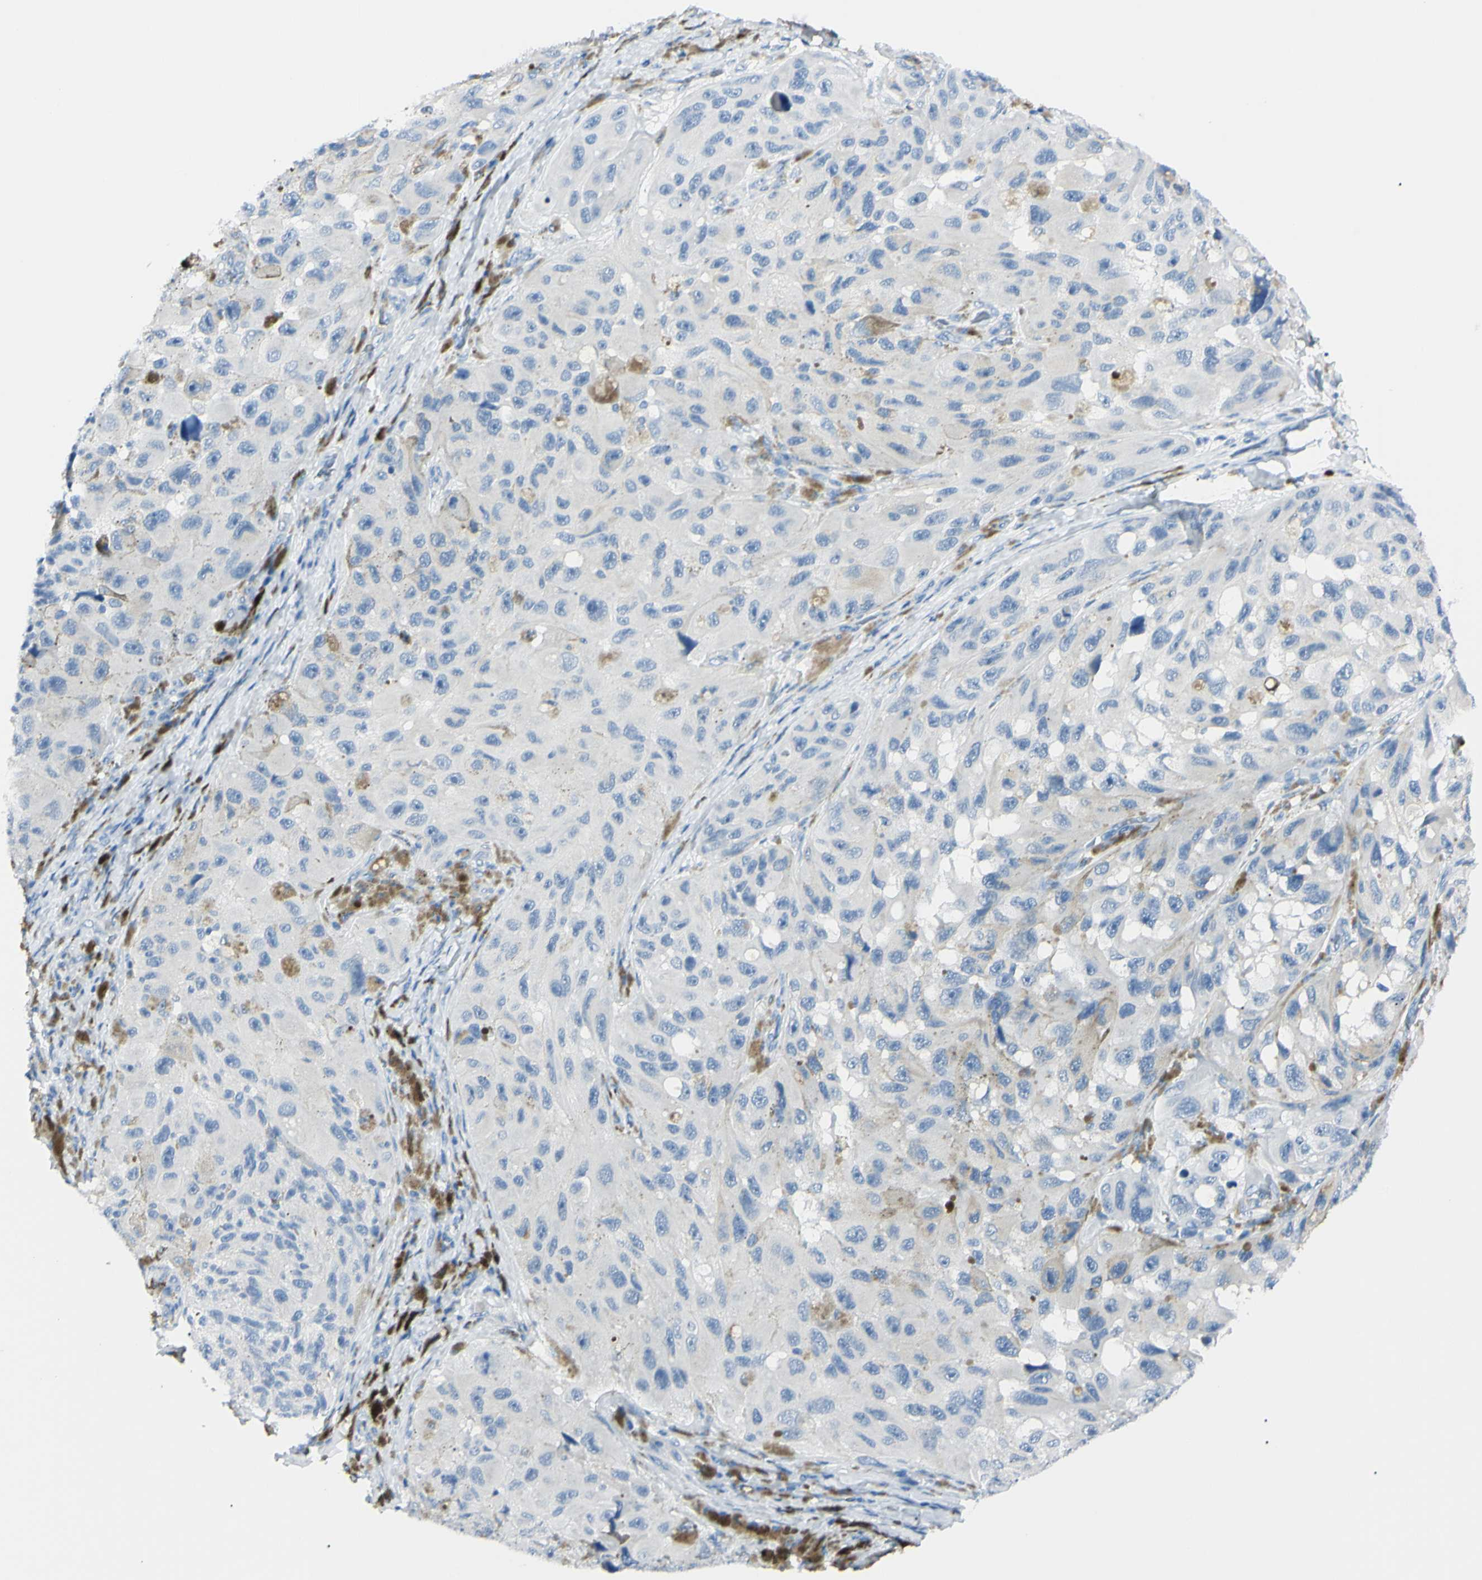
{"staining": {"intensity": "negative", "quantity": "none", "location": "none"}, "tissue": "melanoma", "cell_type": "Tumor cells", "image_type": "cancer", "snomed": [{"axis": "morphology", "description": "Malignant melanoma, NOS"}, {"axis": "topography", "description": "Skin"}], "caption": "A photomicrograph of malignant melanoma stained for a protein reveals no brown staining in tumor cells.", "gene": "FOLH1", "patient": {"sex": "female", "age": 73}}